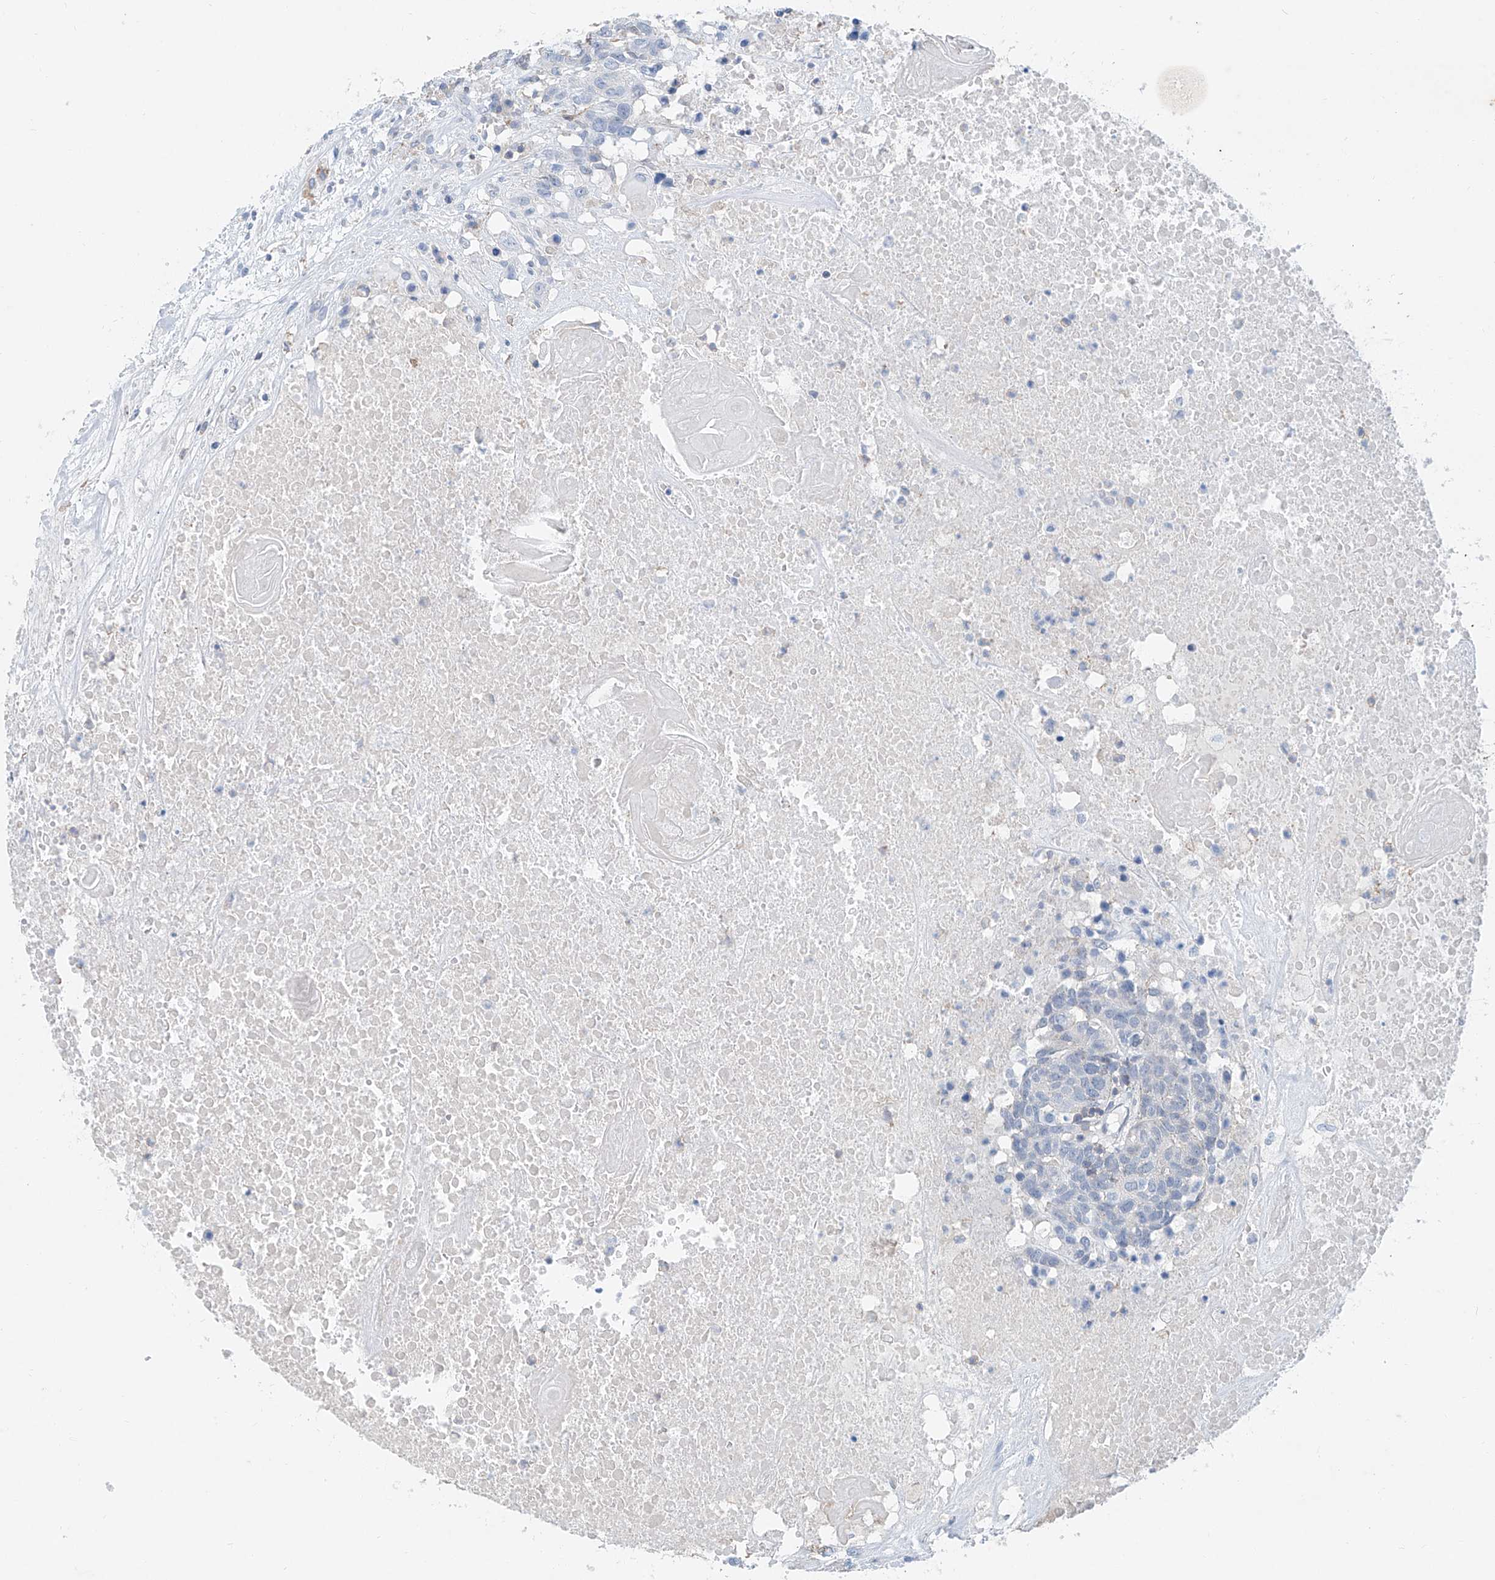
{"staining": {"intensity": "negative", "quantity": "none", "location": "none"}, "tissue": "head and neck cancer", "cell_type": "Tumor cells", "image_type": "cancer", "snomed": [{"axis": "morphology", "description": "Squamous cell carcinoma, NOS"}, {"axis": "topography", "description": "Head-Neck"}], "caption": "This is a histopathology image of immunohistochemistry (IHC) staining of head and neck cancer, which shows no positivity in tumor cells.", "gene": "ANKRD34A", "patient": {"sex": "male", "age": 66}}